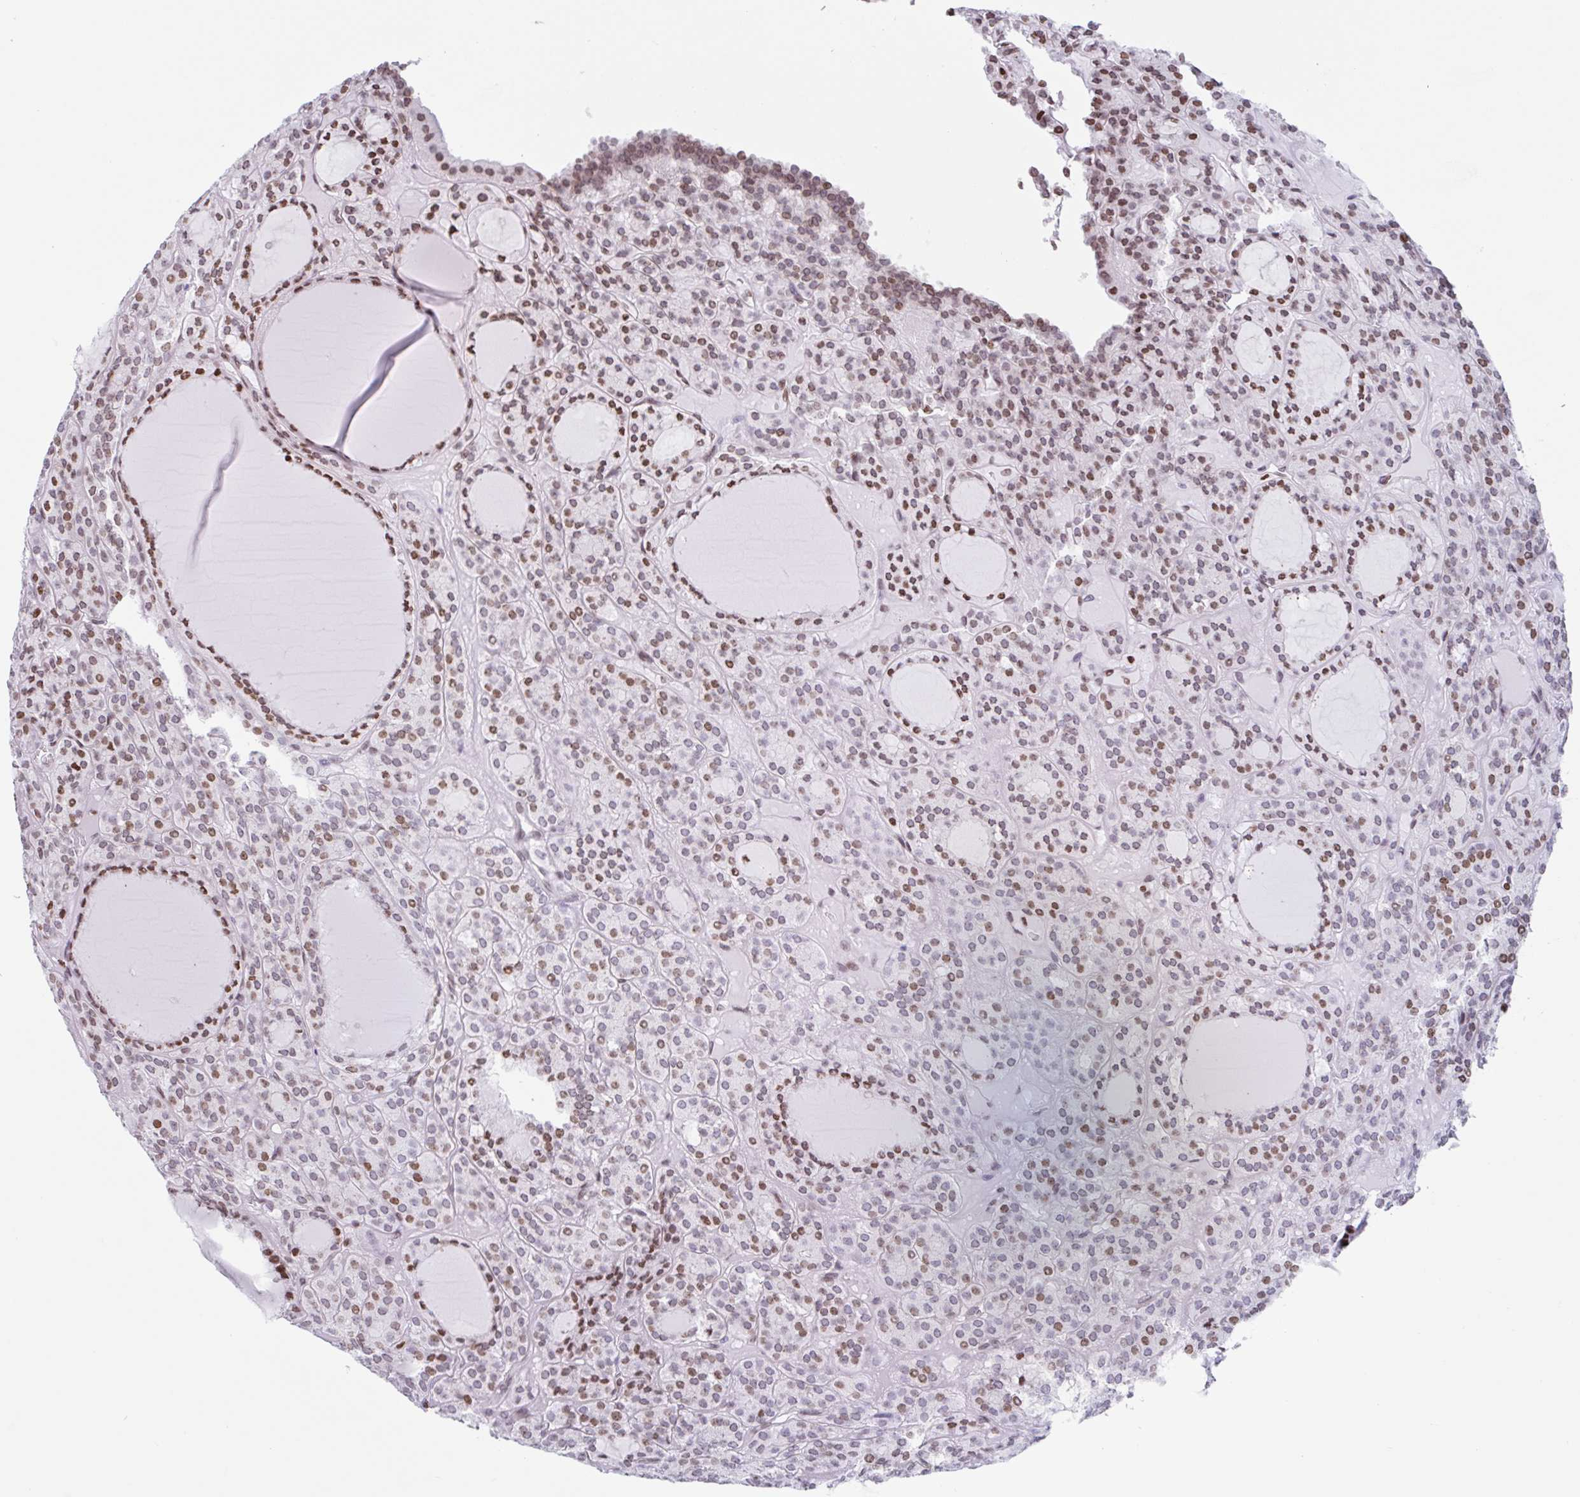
{"staining": {"intensity": "moderate", "quantity": ">75%", "location": "nuclear"}, "tissue": "thyroid cancer", "cell_type": "Tumor cells", "image_type": "cancer", "snomed": [{"axis": "morphology", "description": "Follicular adenoma carcinoma, NOS"}, {"axis": "topography", "description": "Thyroid gland"}], "caption": "Follicular adenoma carcinoma (thyroid) stained with IHC reveals moderate nuclear staining in approximately >75% of tumor cells.", "gene": "NOL6", "patient": {"sex": "female", "age": 63}}